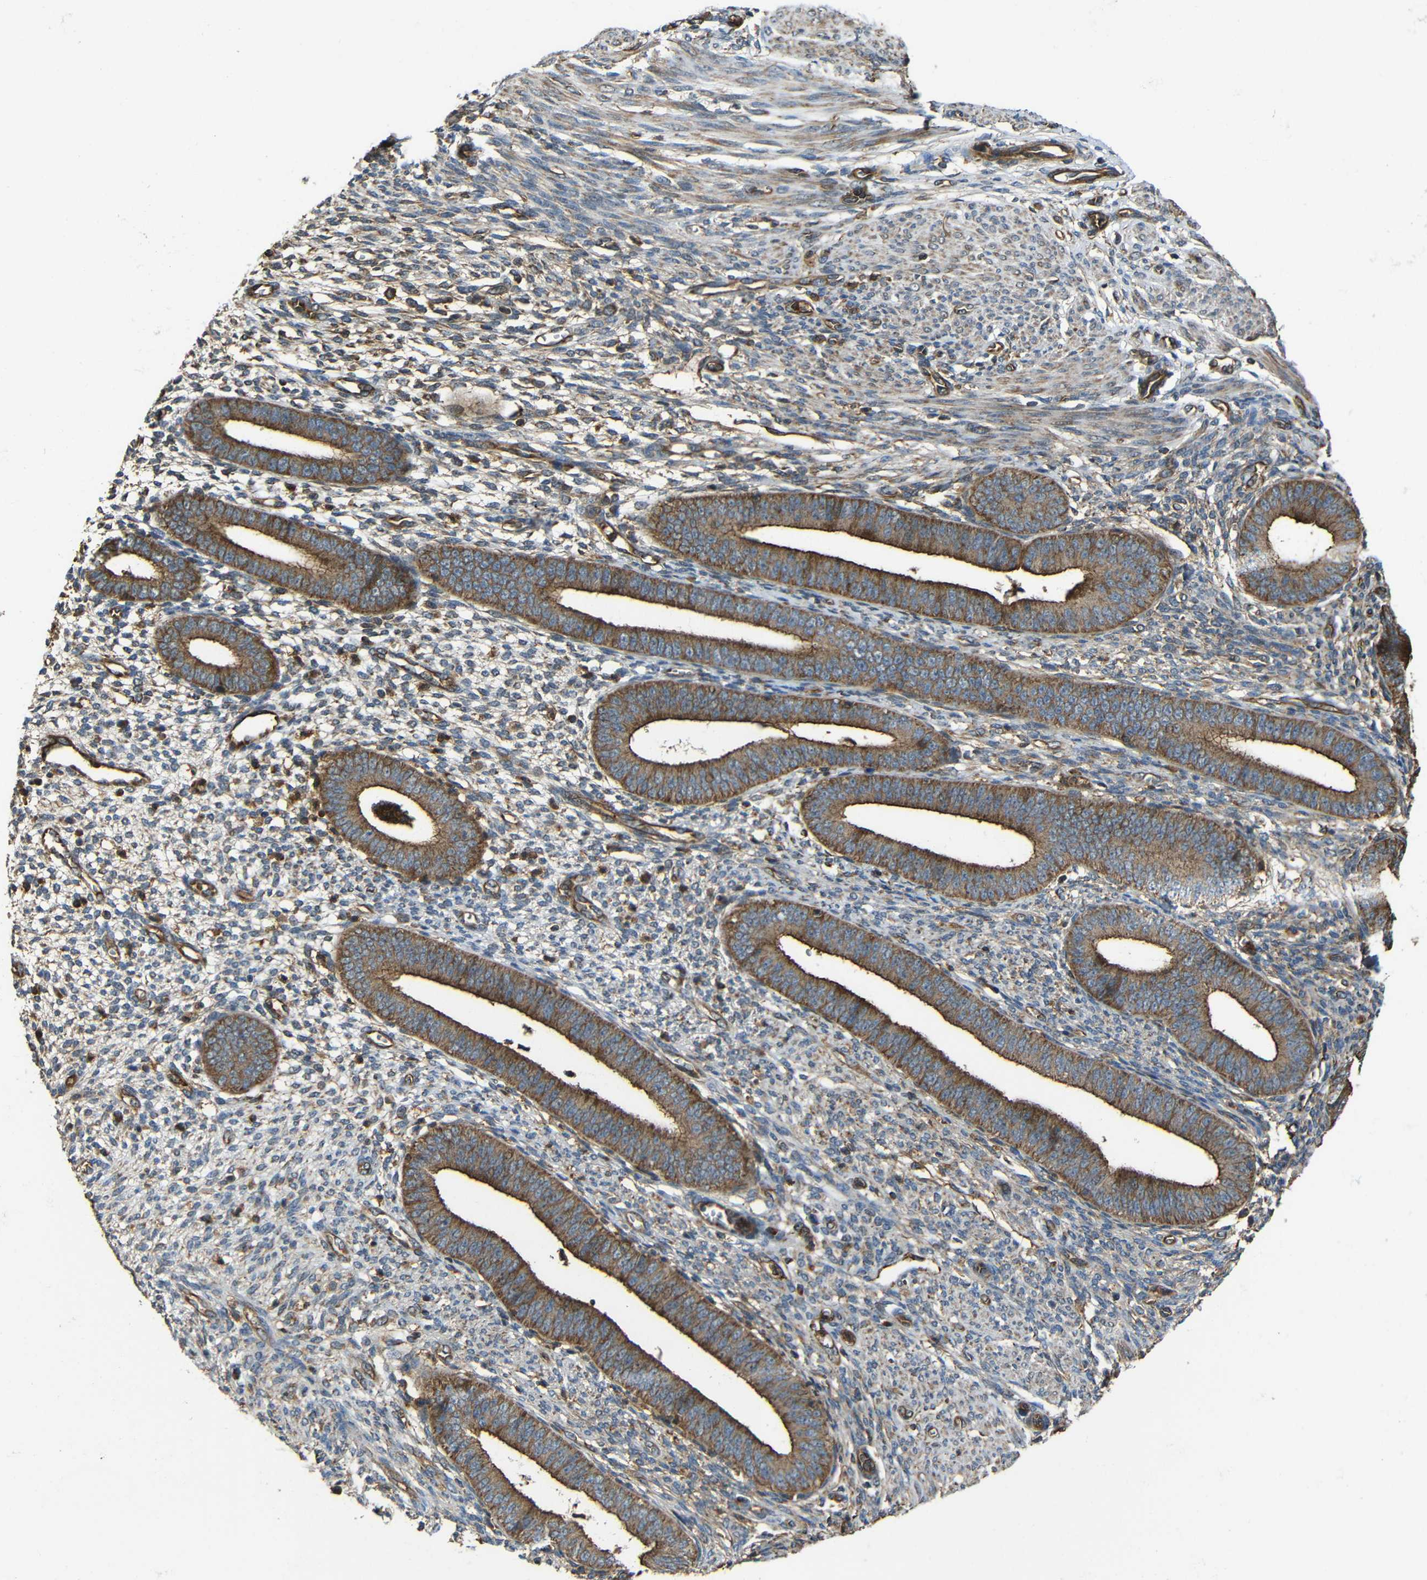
{"staining": {"intensity": "moderate", "quantity": "25%-75%", "location": "cytoplasmic/membranous"}, "tissue": "endometrium", "cell_type": "Cells in endometrial stroma", "image_type": "normal", "snomed": [{"axis": "morphology", "description": "Normal tissue, NOS"}, {"axis": "topography", "description": "Endometrium"}], "caption": "Moderate cytoplasmic/membranous expression is appreciated in approximately 25%-75% of cells in endometrial stroma in normal endometrium.", "gene": "PTCH1", "patient": {"sex": "female", "age": 35}}